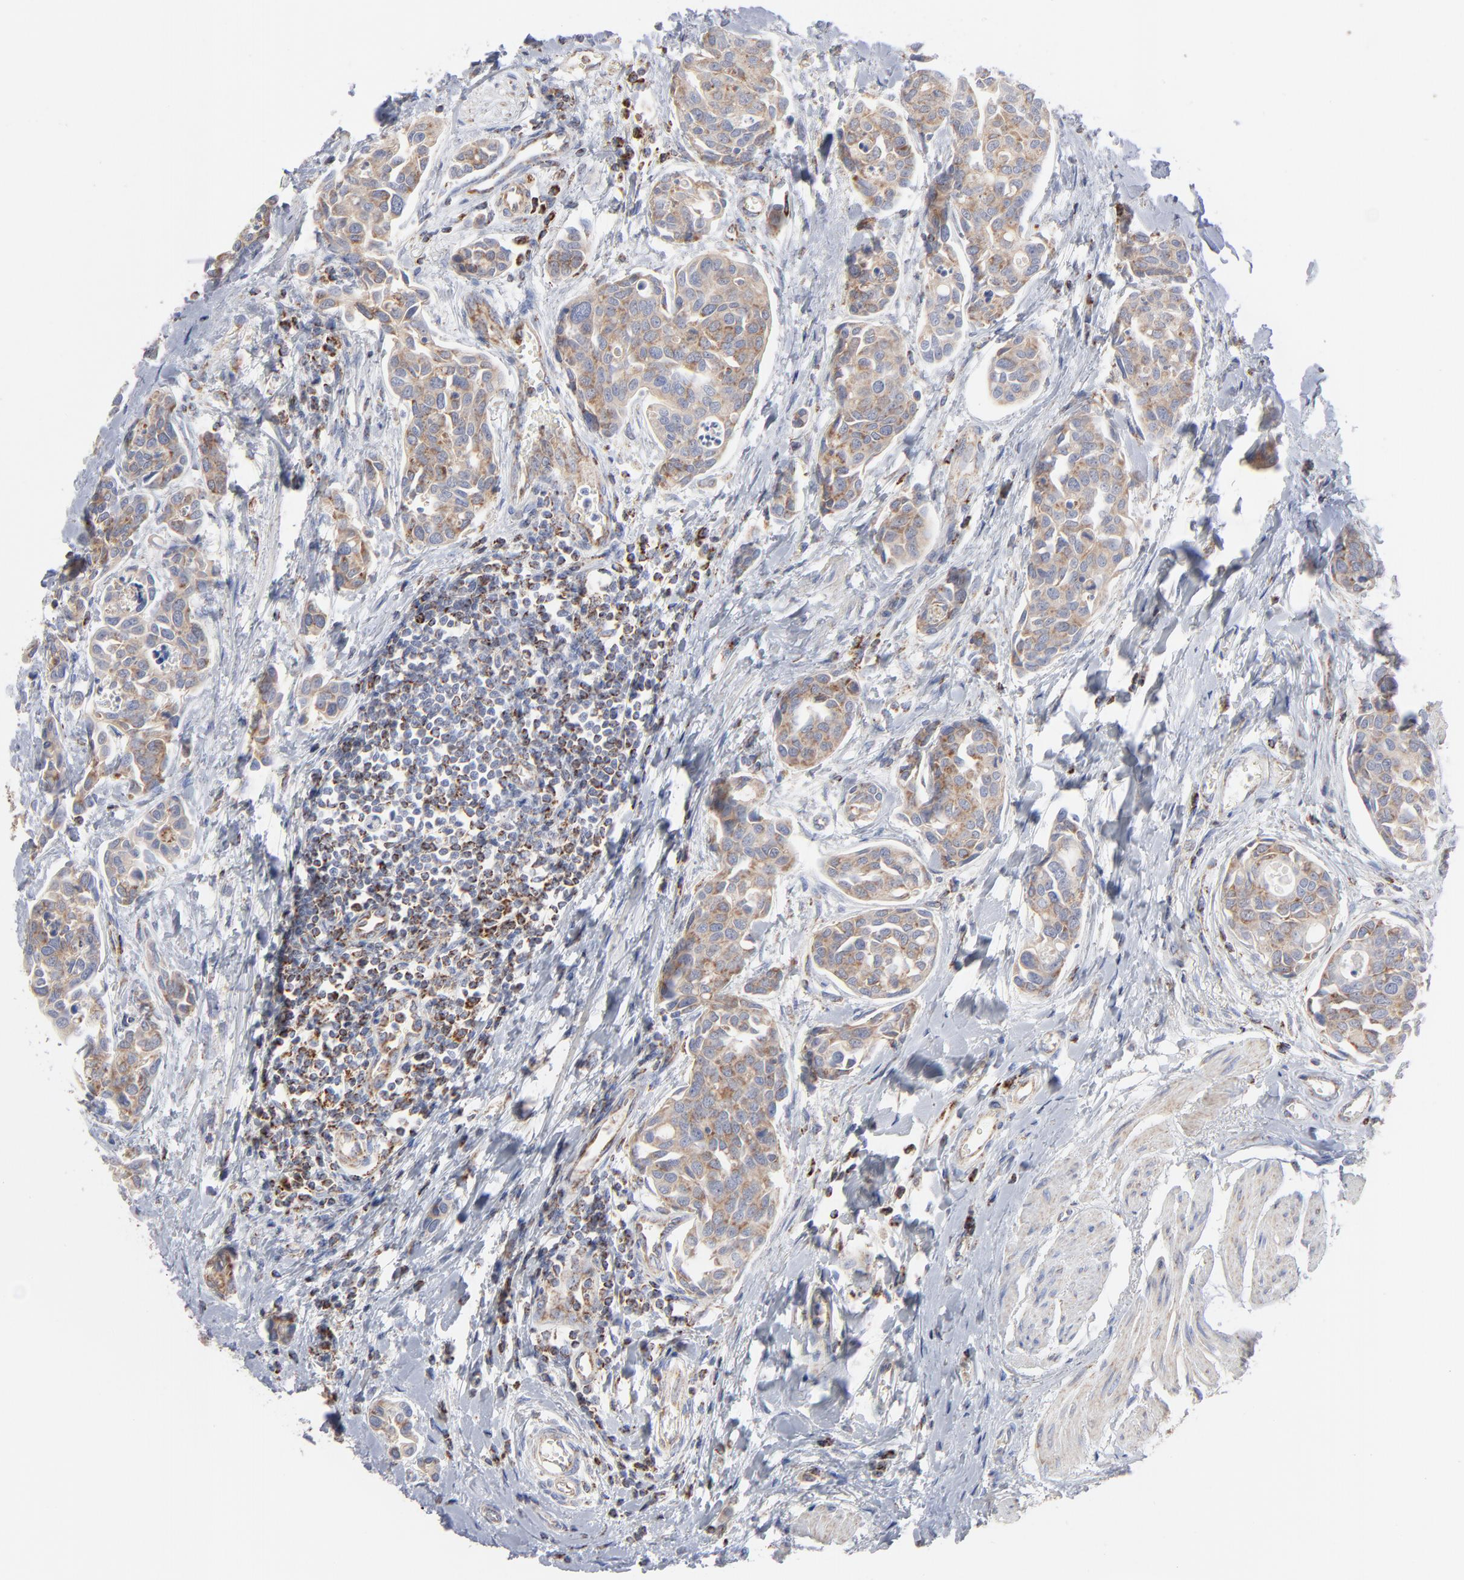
{"staining": {"intensity": "moderate", "quantity": ">75%", "location": "cytoplasmic/membranous"}, "tissue": "urothelial cancer", "cell_type": "Tumor cells", "image_type": "cancer", "snomed": [{"axis": "morphology", "description": "Urothelial carcinoma, High grade"}, {"axis": "topography", "description": "Urinary bladder"}], "caption": "Immunohistochemistry (IHC) histopathology image of human high-grade urothelial carcinoma stained for a protein (brown), which displays medium levels of moderate cytoplasmic/membranous expression in approximately >75% of tumor cells.", "gene": "ASB3", "patient": {"sex": "male", "age": 78}}